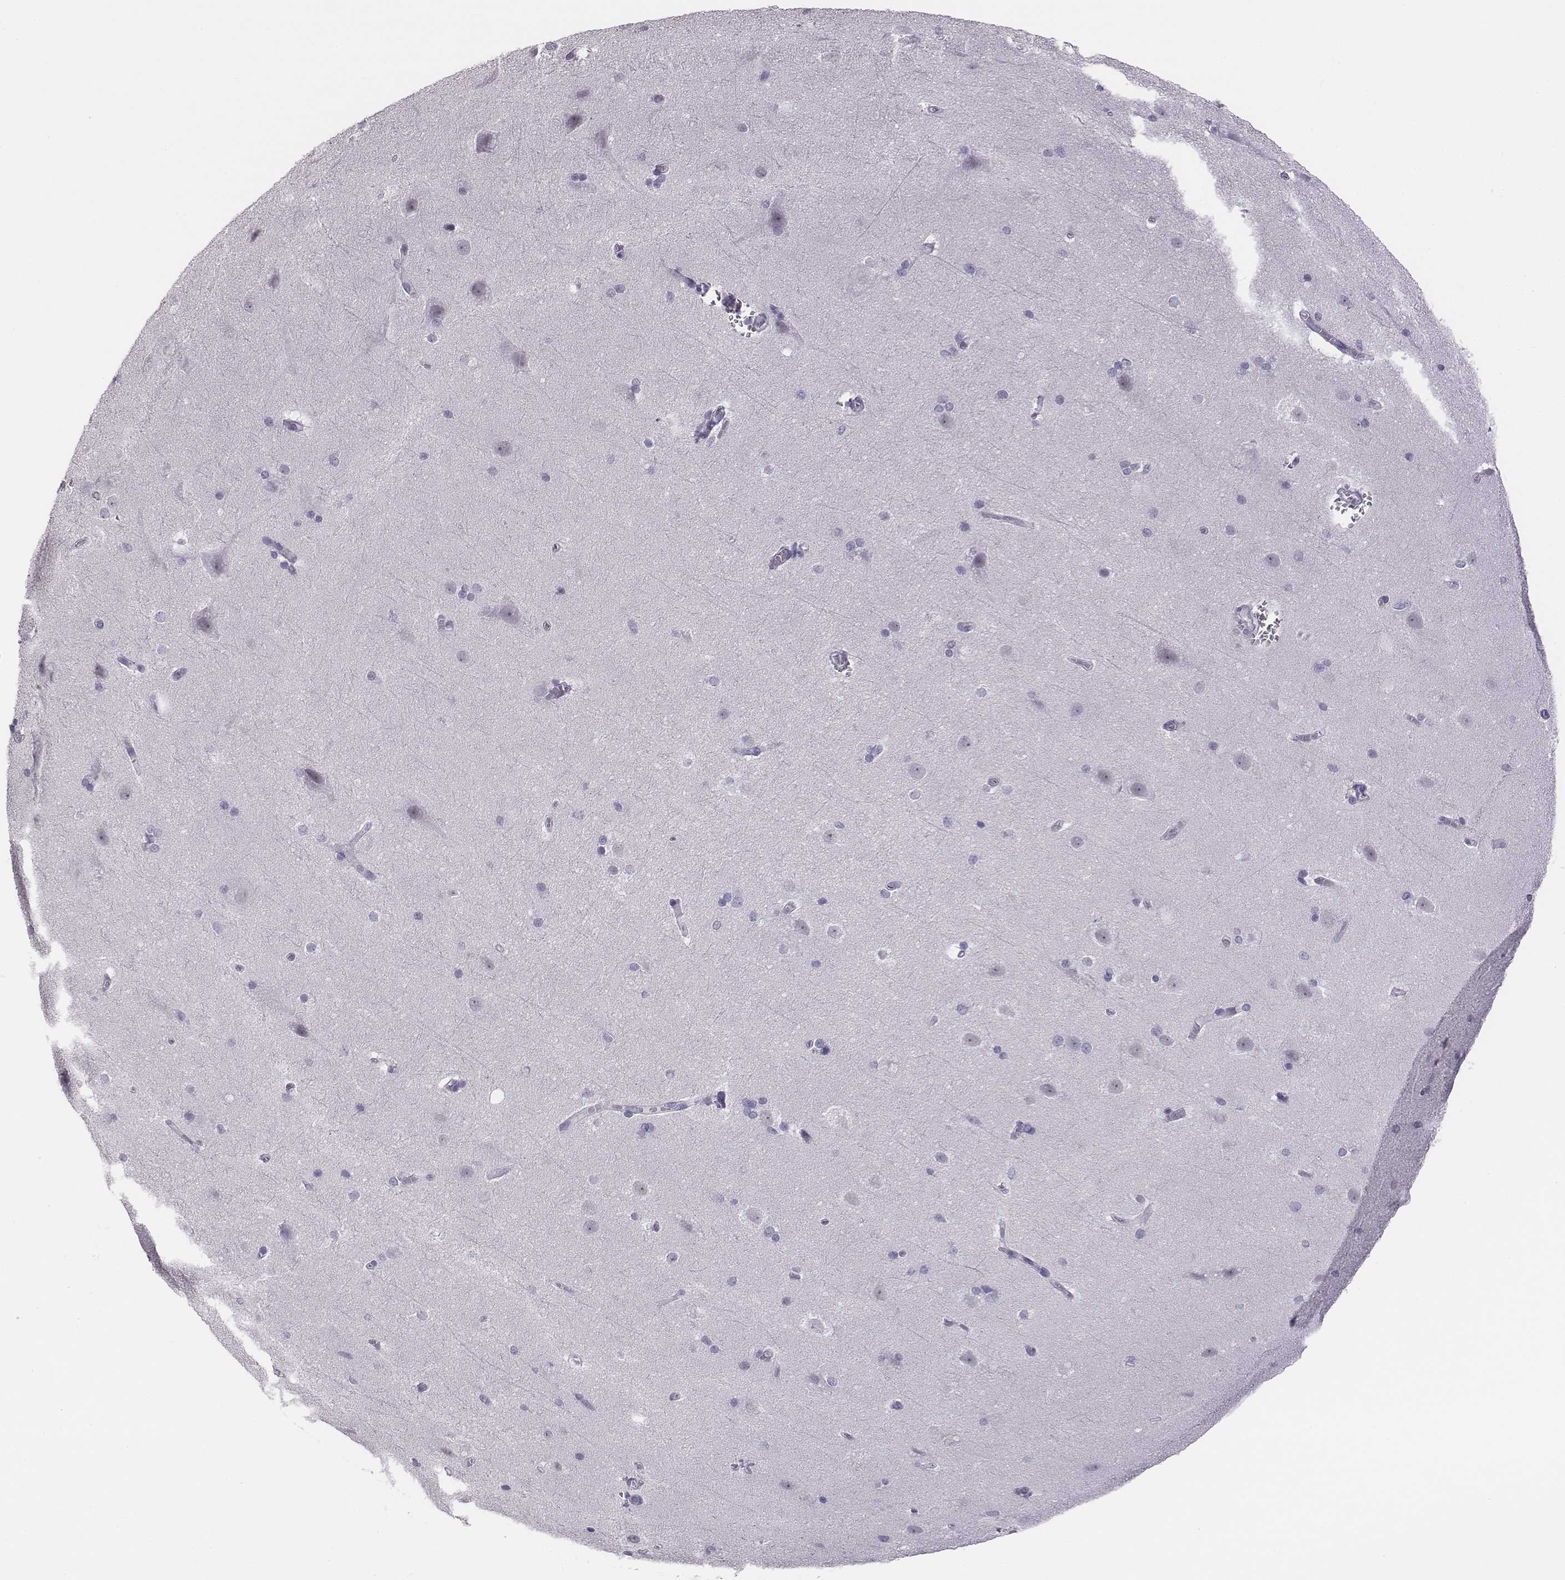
{"staining": {"intensity": "negative", "quantity": "none", "location": "none"}, "tissue": "hippocampus", "cell_type": "Glial cells", "image_type": "normal", "snomed": [{"axis": "morphology", "description": "Normal tissue, NOS"}, {"axis": "topography", "description": "Cerebral cortex"}, {"axis": "topography", "description": "Hippocampus"}], "caption": "Photomicrograph shows no significant protein positivity in glial cells of unremarkable hippocampus. (DAB immunohistochemistry (IHC) with hematoxylin counter stain).", "gene": "ADAM7", "patient": {"sex": "female", "age": 19}}